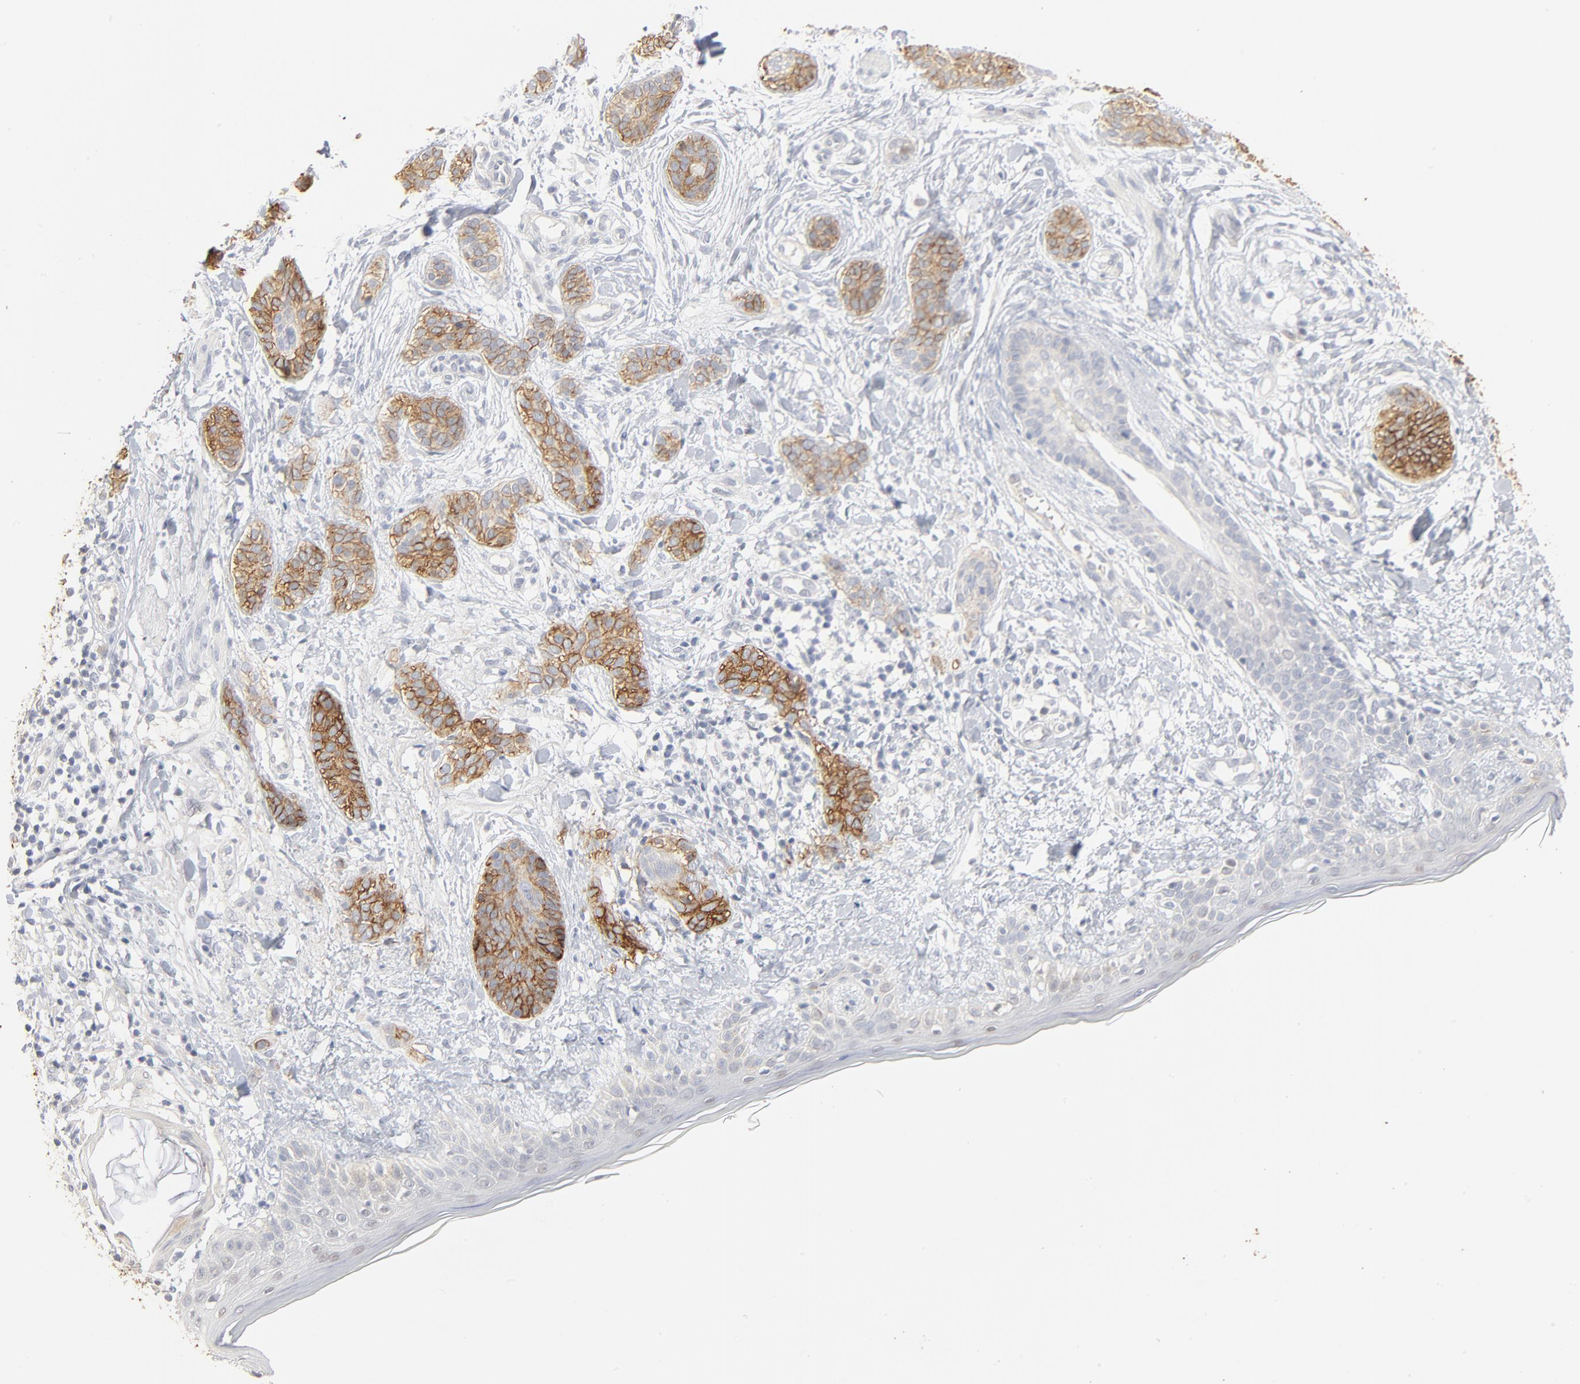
{"staining": {"intensity": "moderate", "quantity": ">75%", "location": "cytoplasmic/membranous"}, "tissue": "skin cancer", "cell_type": "Tumor cells", "image_type": "cancer", "snomed": [{"axis": "morphology", "description": "Normal tissue, NOS"}, {"axis": "morphology", "description": "Basal cell carcinoma"}, {"axis": "topography", "description": "Skin"}], "caption": "Immunohistochemistry (IHC) histopathology image of skin cancer (basal cell carcinoma) stained for a protein (brown), which reveals medium levels of moderate cytoplasmic/membranous staining in approximately >75% of tumor cells.", "gene": "EPCAM", "patient": {"sex": "male", "age": 63}}